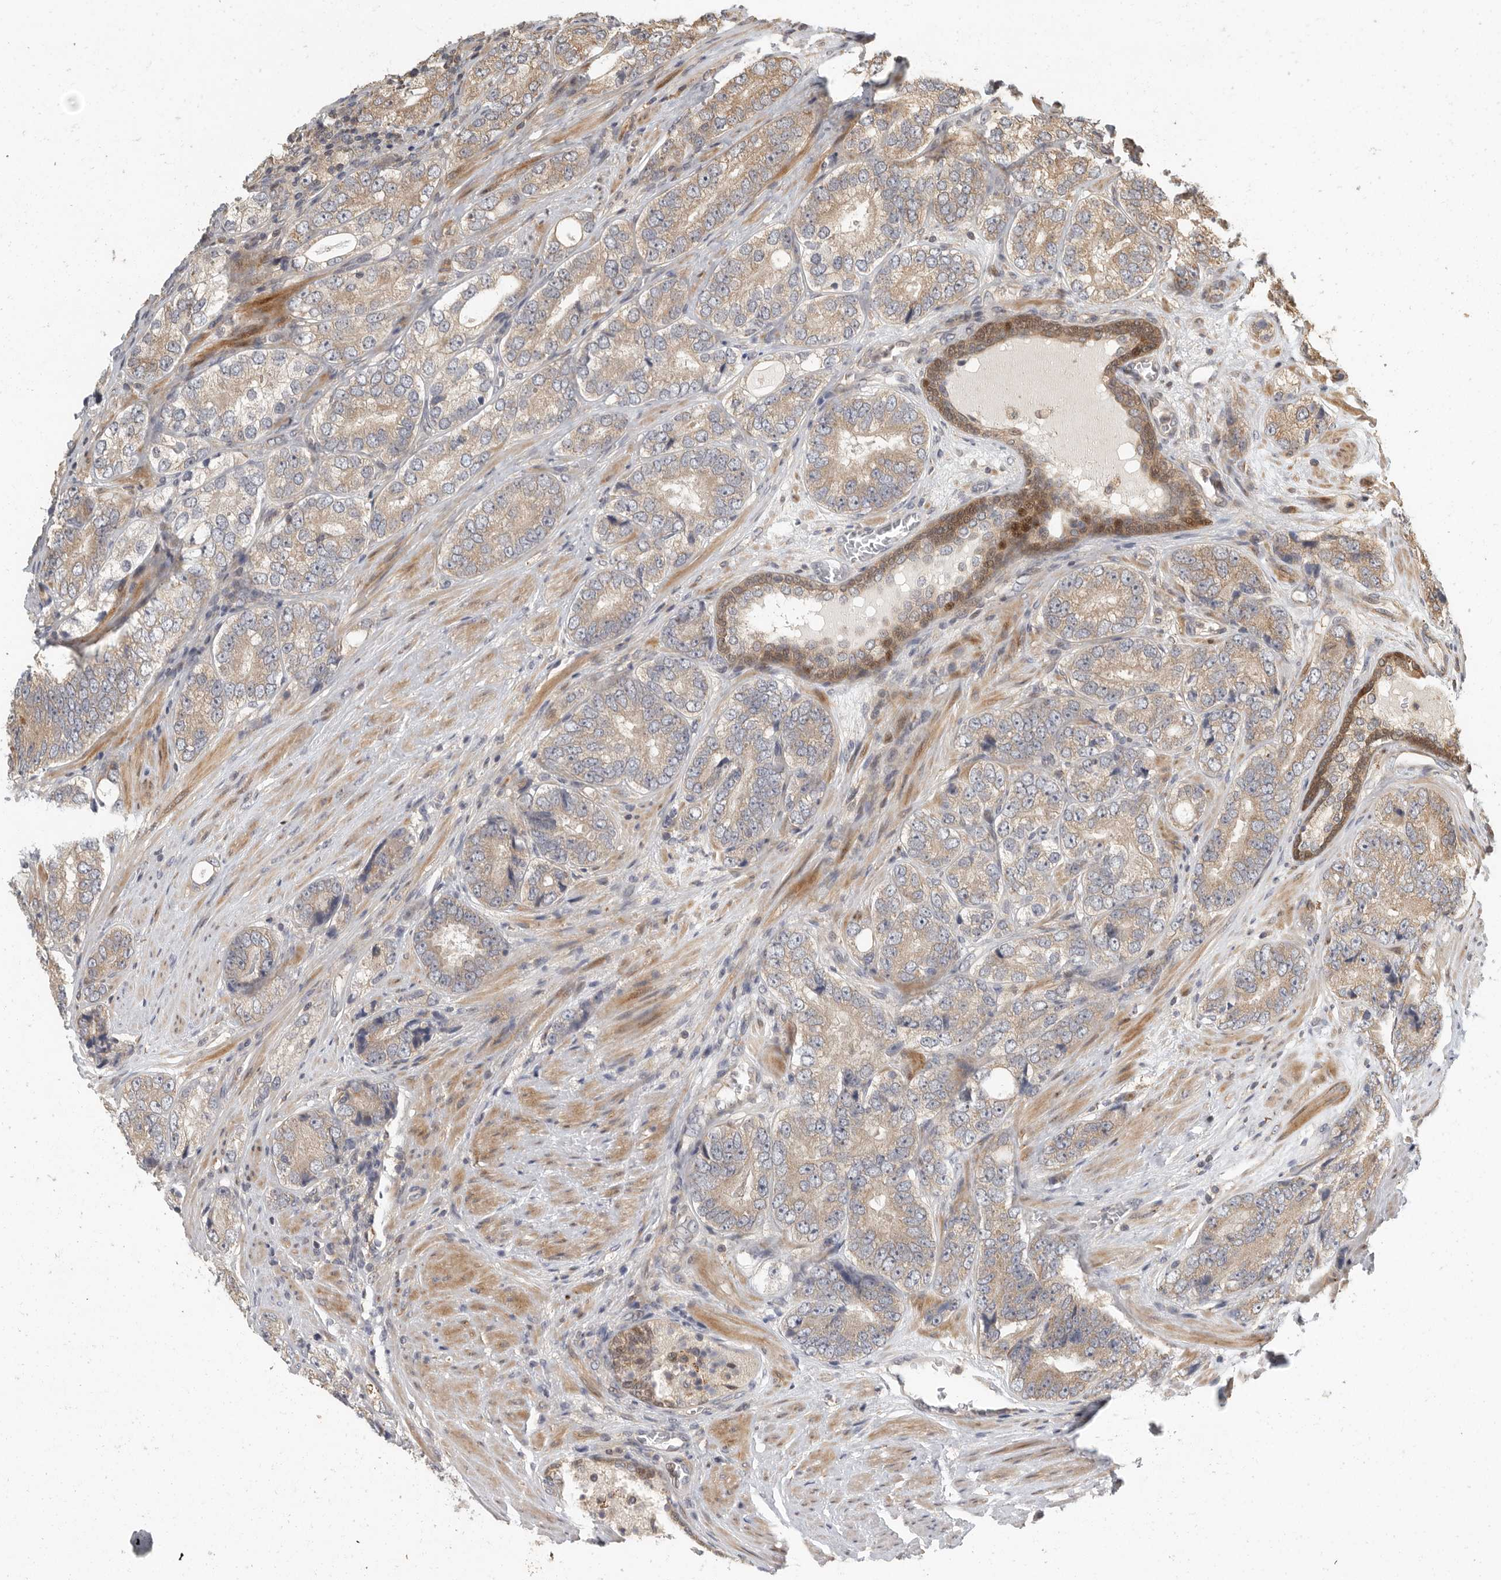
{"staining": {"intensity": "weak", "quantity": ">75%", "location": "cytoplasmic/membranous"}, "tissue": "prostate cancer", "cell_type": "Tumor cells", "image_type": "cancer", "snomed": [{"axis": "morphology", "description": "Adenocarcinoma, High grade"}, {"axis": "topography", "description": "Prostate"}], "caption": "Protein analysis of prostate high-grade adenocarcinoma tissue reveals weak cytoplasmic/membranous staining in about >75% of tumor cells.", "gene": "SWT1", "patient": {"sex": "male", "age": 56}}